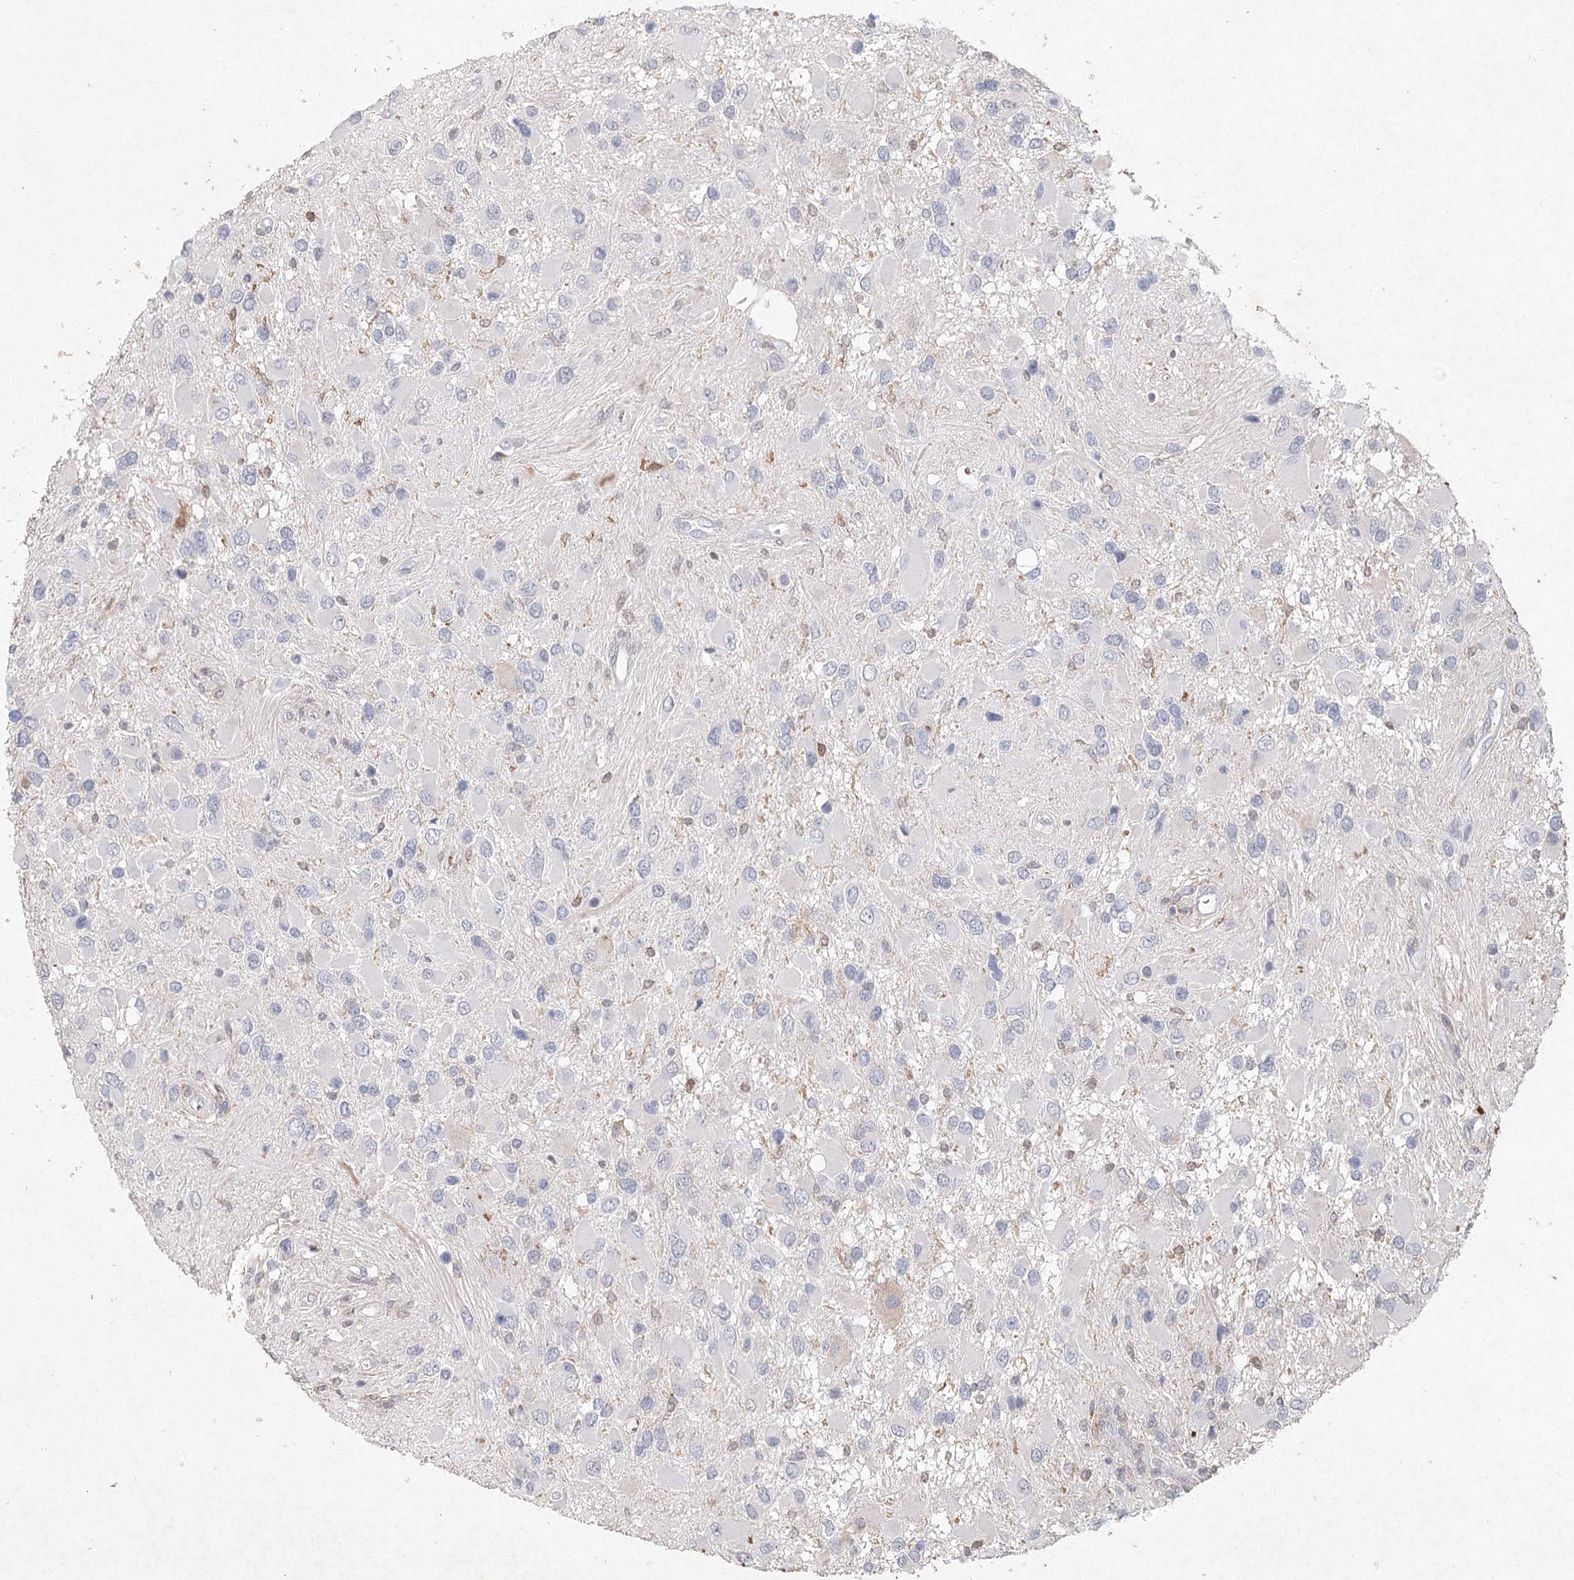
{"staining": {"intensity": "negative", "quantity": "none", "location": "none"}, "tissue": "glioma", "cell_type": "Tumor cells", "image_type": "cancer", "snomed": [{"axis": "morphology", "description": "Glioma, malignant, High grade"}, {"axis": "topography", "description": "Brain"}], "caption": "A high-resolution photomicrograph shows IHC staining of glioma, which reveals no significant expression in tumor cells.", "gene": "ARSI", "patient": {"sex": "male", "age": 53}}